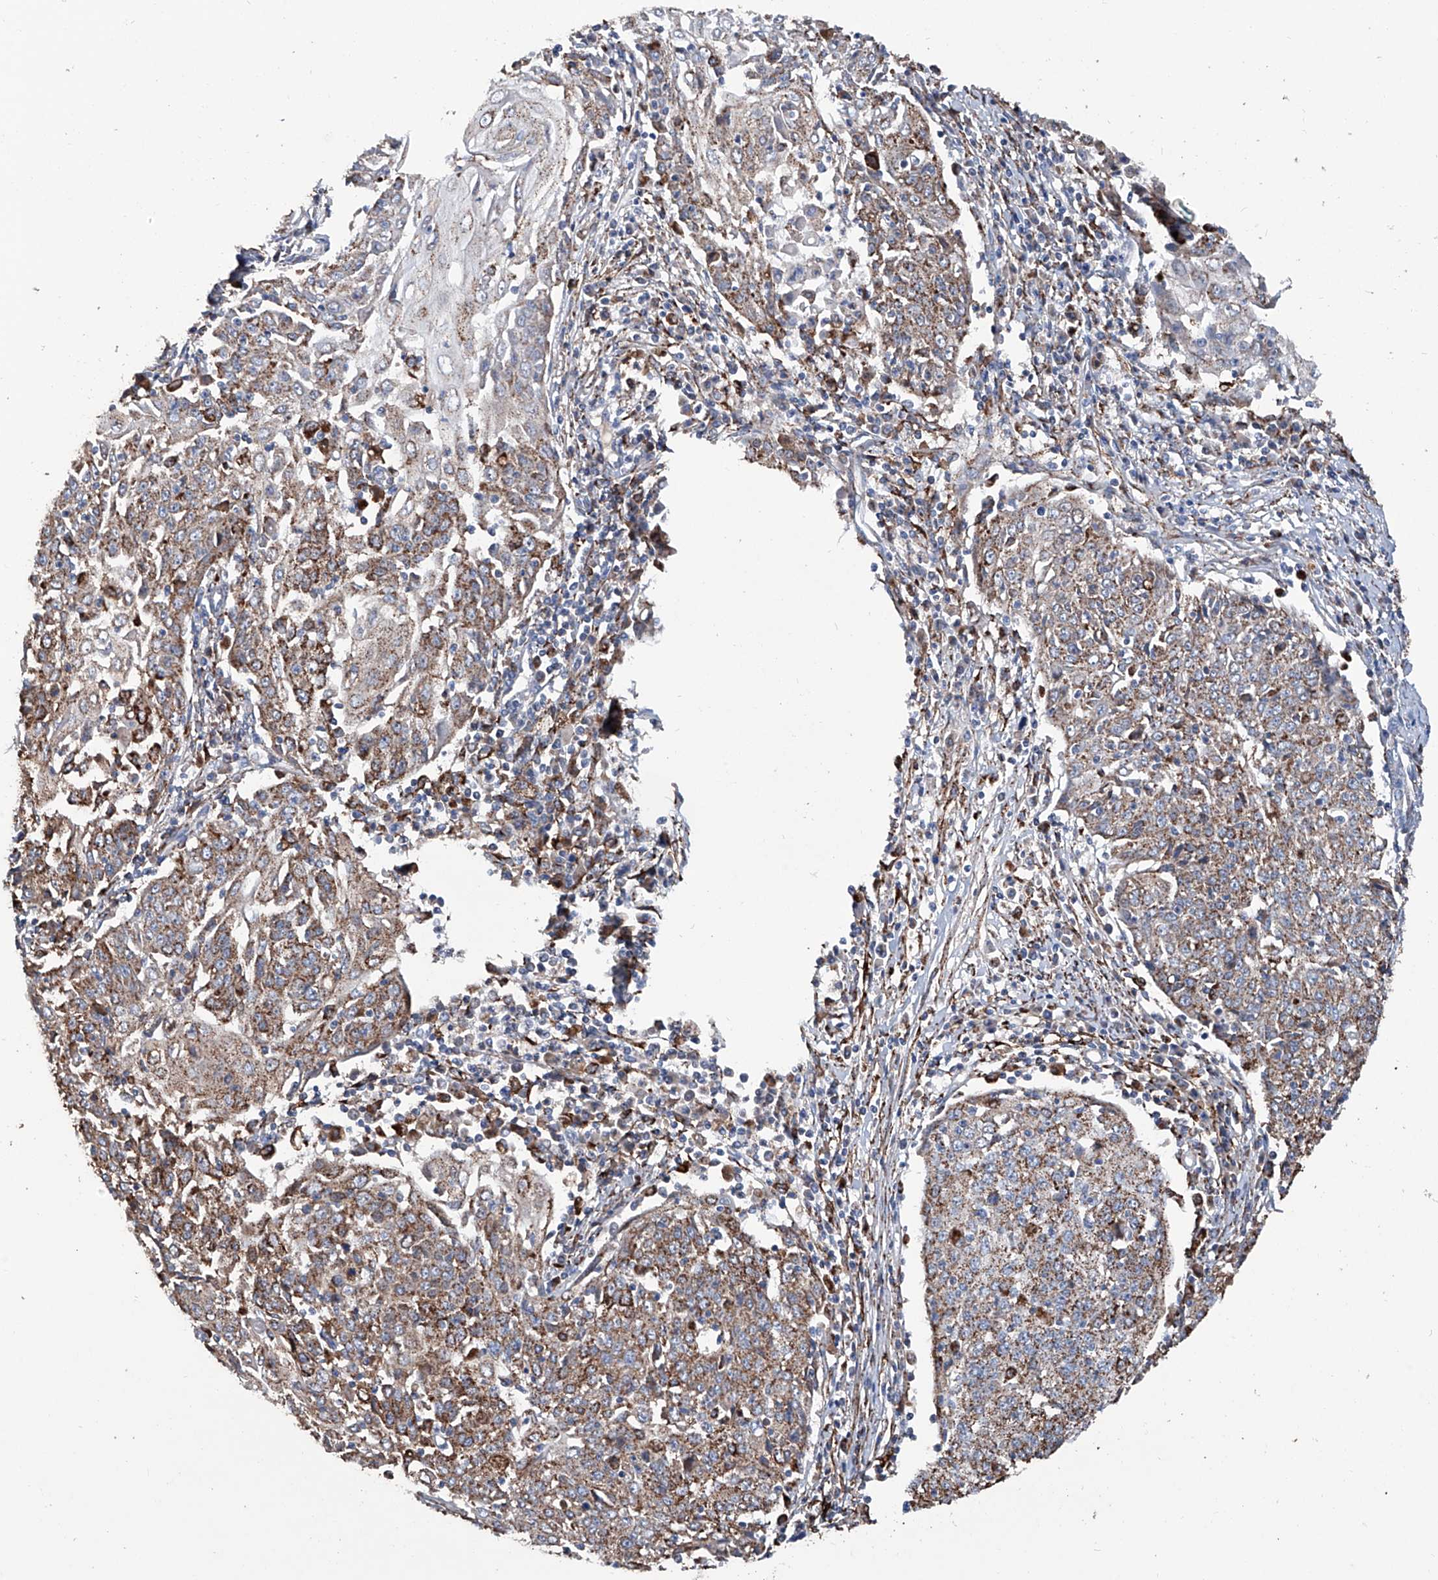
{"staining": {"intensity": "moderate", "quantity": ">75%", "location": "cytoplasmic/membranous"}, "tissue": "cervical cancer", "cell_type": "Tumor cells", "image_type": "cancer", "snomed": [{"axis": "morphology", "description": "Squamous cell carcinoma, NOS"}, {"axis": "topography", "description": "Cervix"}], "caption": "This is a histology image of immunohistochemistry staining of cervical cancer, which shows moderate expression in the cytoplasmic/membranous of tumor cells.", "gene": "NHS", "patient": {"sex": "female", "age": 48}}